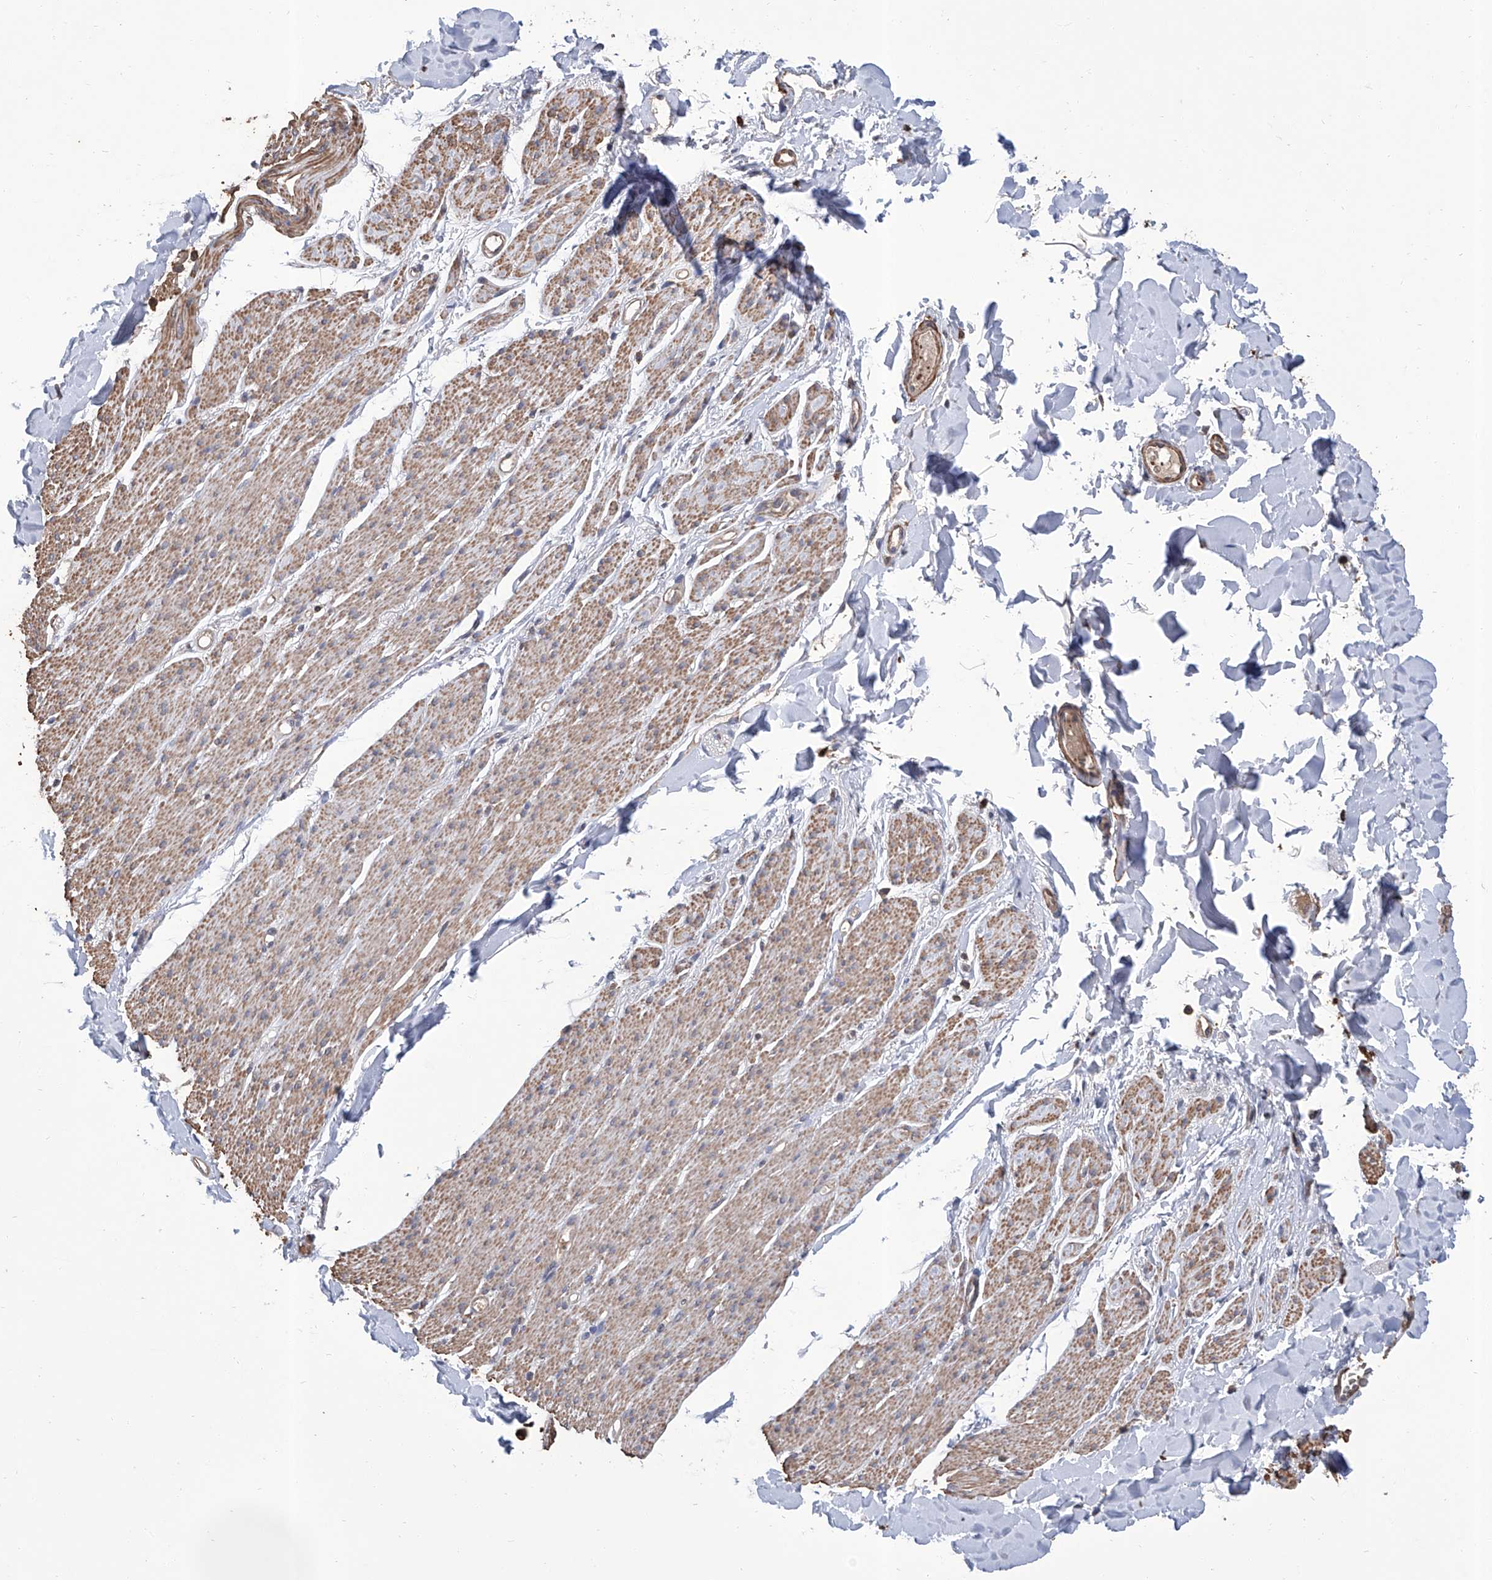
{"staining": {"intensity": "moderate", "quantity": ">75%", "location": "cytoplasmic/membranous"}, "tissue": "smooth muscle", "cell_type": "Smooth muscle cells", "image_type": "normal", "snomed": [{"axis": "morphology", "description": "Normal tissue, NOS"}, {"axis": "topography", "description": "Colon"}, {"axis": "topography", "description": "Peripheral nerve tissue"}], "caption": "Immunohistochemistry photomicrograph of normal smooth muscle stained for a protein (brown), which demonstrates medium levels of moderate cytoplasmic/membranous staining in about >75% of smooth muscle cells.", "gene": "GPT", "patient": {"sex": "female", "age": 61}}